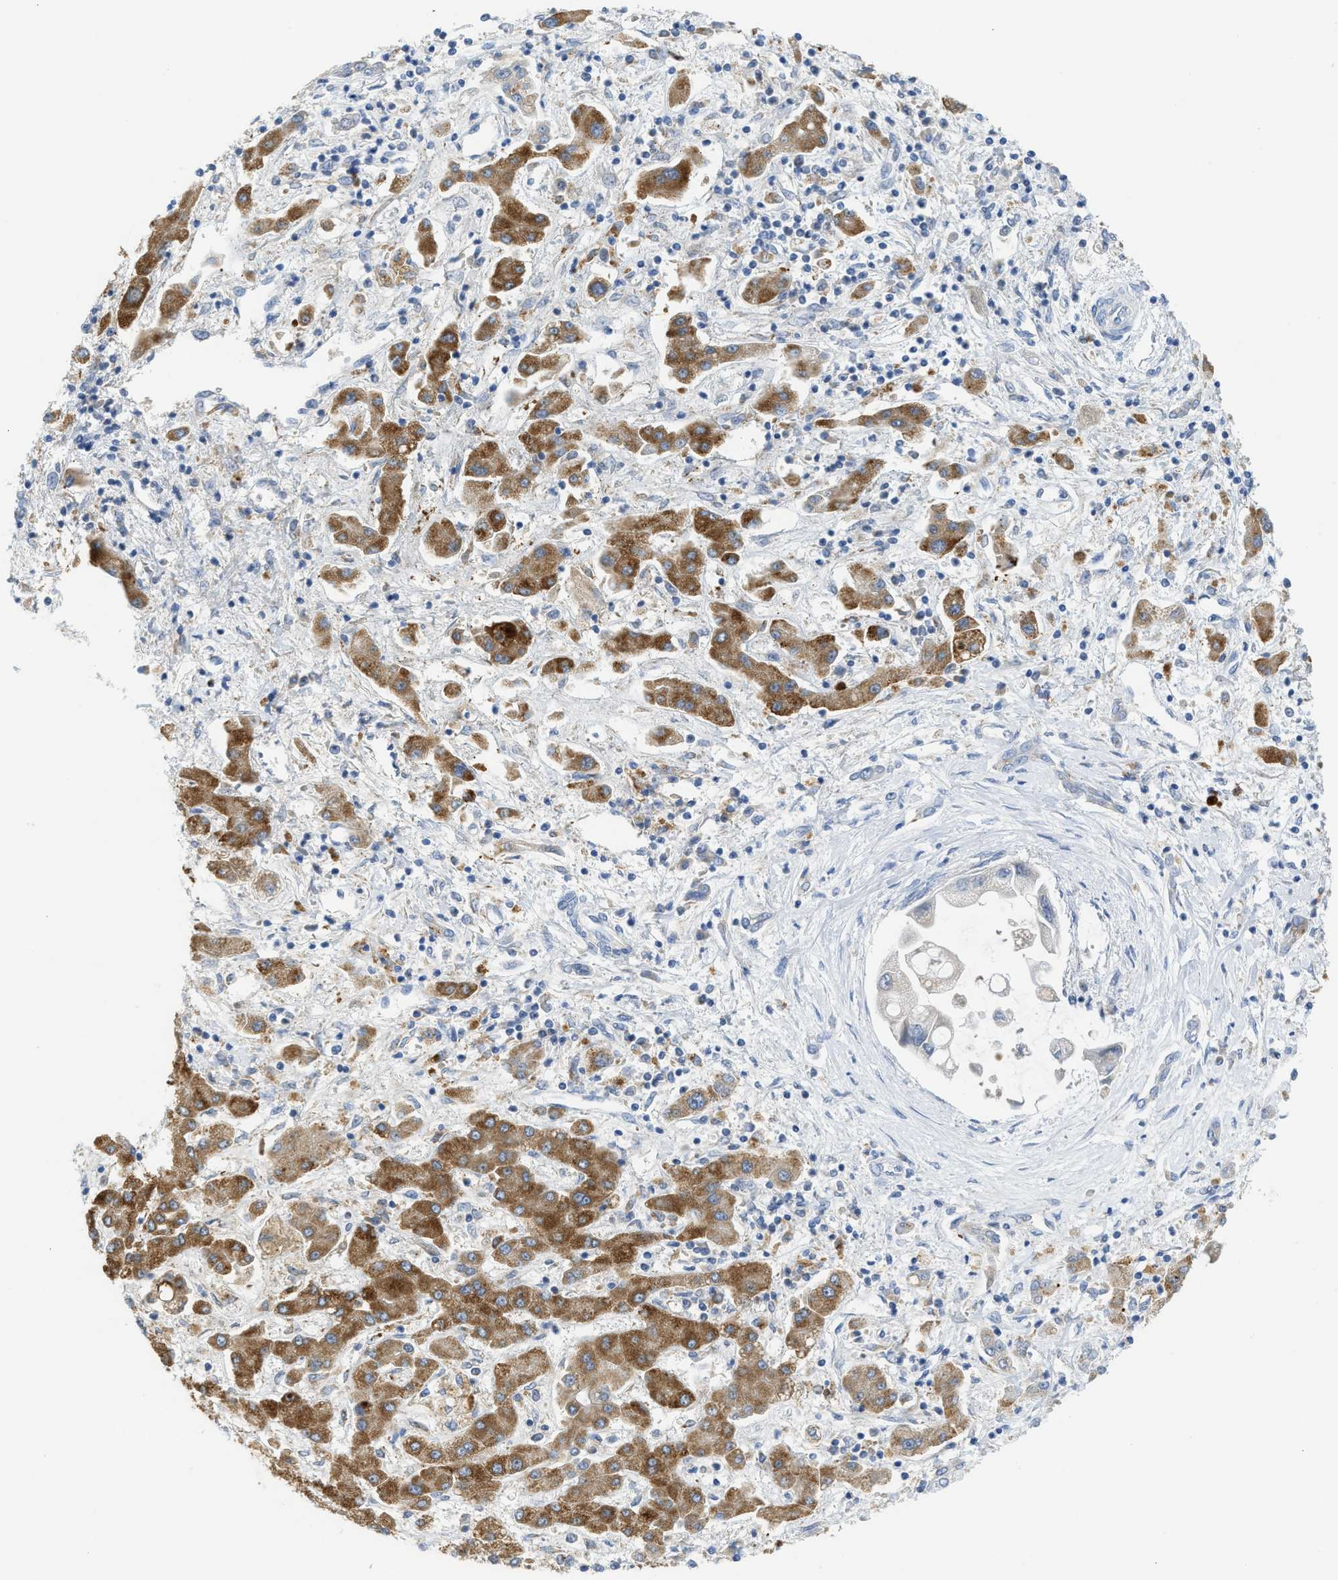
{"staining": {"intensity": "negative", "quantity": "none", "location": "none"}, "tissue": "liver cancer", "cell_type": "Tumor cells", "image_type": "cancer", "snomed": [{"axis": "morphology", "description": "Cholangiocarcinoma"}, {"axis": "topography", "description": "Liver"}], "caption": "DAB immunohistochemical staining of human cholangiocarcinoma (liver) exhibits no significant expression in tumor cells.", "gene": "GATD3", "patient": {"sex": "male", "age": 50}}